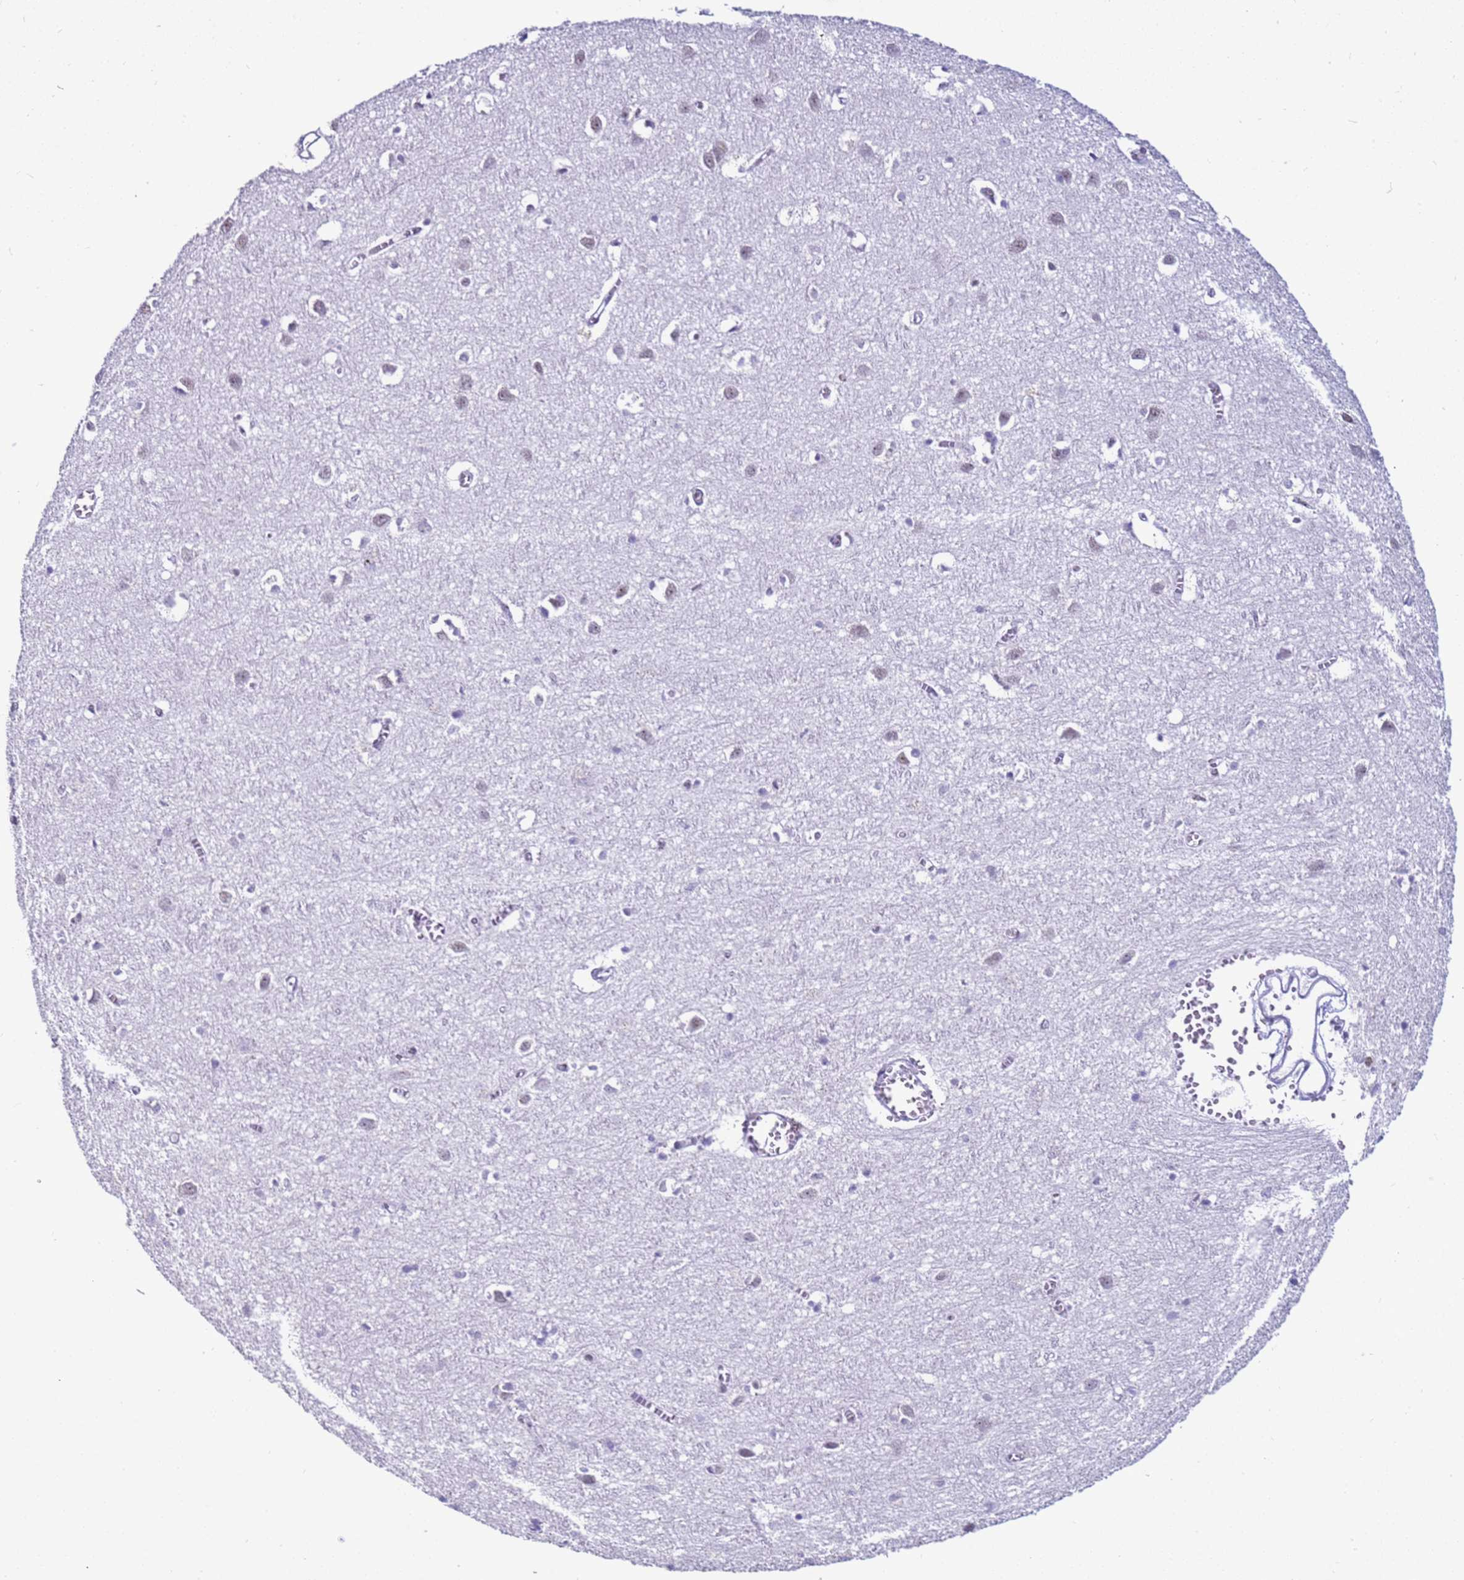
{"staining": {"intensity": "negative", "quantity": "none", "location": "none"}, "tissue": "cerebral cortex", "cell_type": "Endothelial cells", "image_type": "normal", "snomed": [{"axis": "morphology", "description": "Normal tissue, NOS"}, {"axis": "topography", "description": "Cerebral cortex"}], "caption": "An image of human cerebral cortex is negative for staining in endothelial cells.", "gene": "DHX15", "patient": {"sex": "female", "age": 64}}